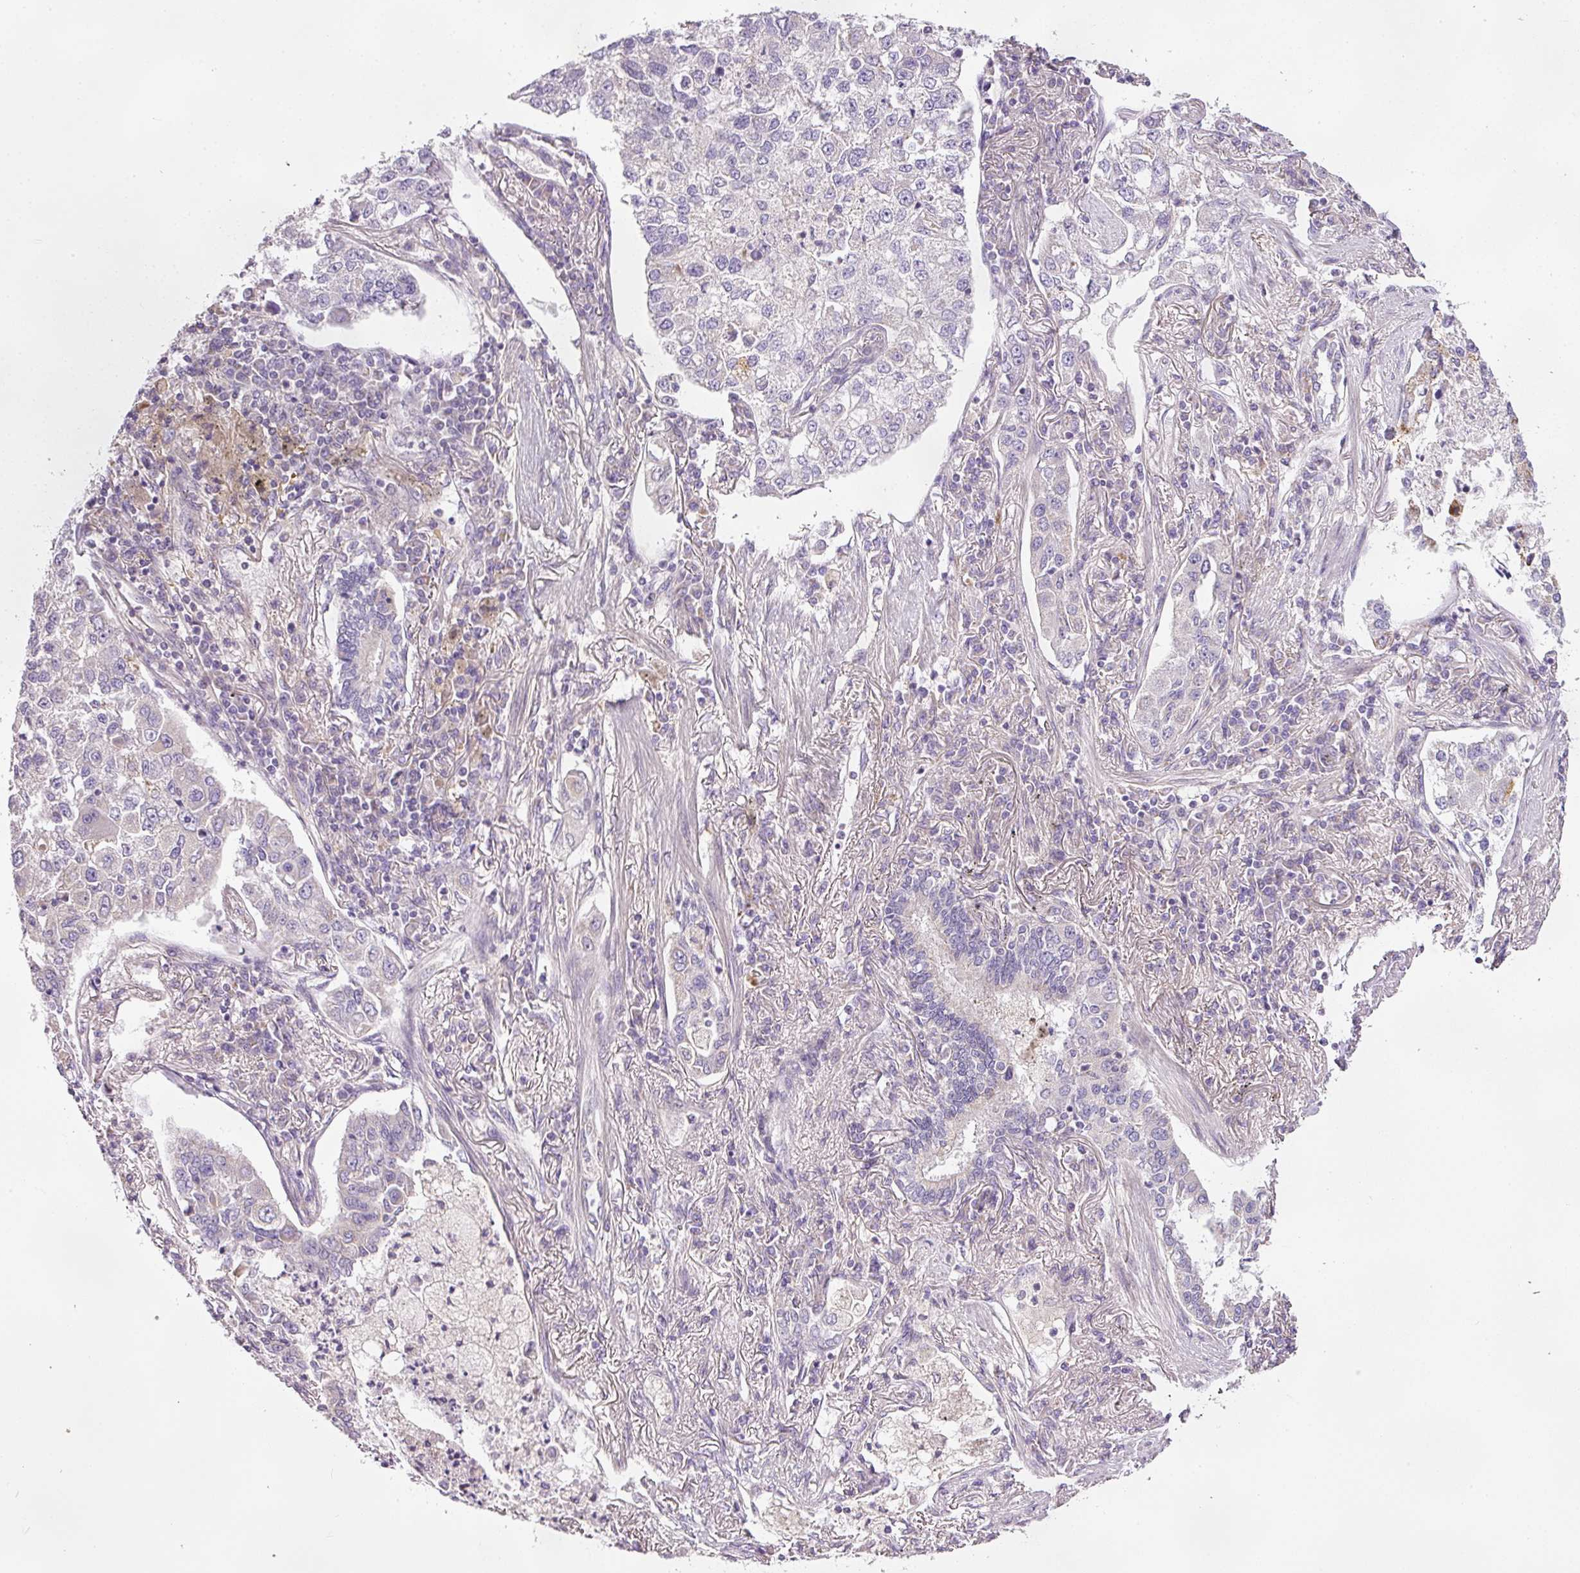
{"staining": {"intensity": "negative", "quantity": "none", "location": "none"}, "tissue": "lung cancer", "cell_type": "Tumor cells", "image_type": "cancer", "snomed": [{"axis": "morphology", "description": "Adenocarcinoma, NOS"}, {"axis": "topography", "description": "Lung"}], "caption": "High magnification brightfield microscopy of lung adenocarcinoma stained with DAB (3,3'-diaminobenzidine) (brown) and counterstained with hematoxylin (blue): tumor cells show no significant positivity.", "gene": "KPNA5", "patient": {"sex": "male", "age": 49}}